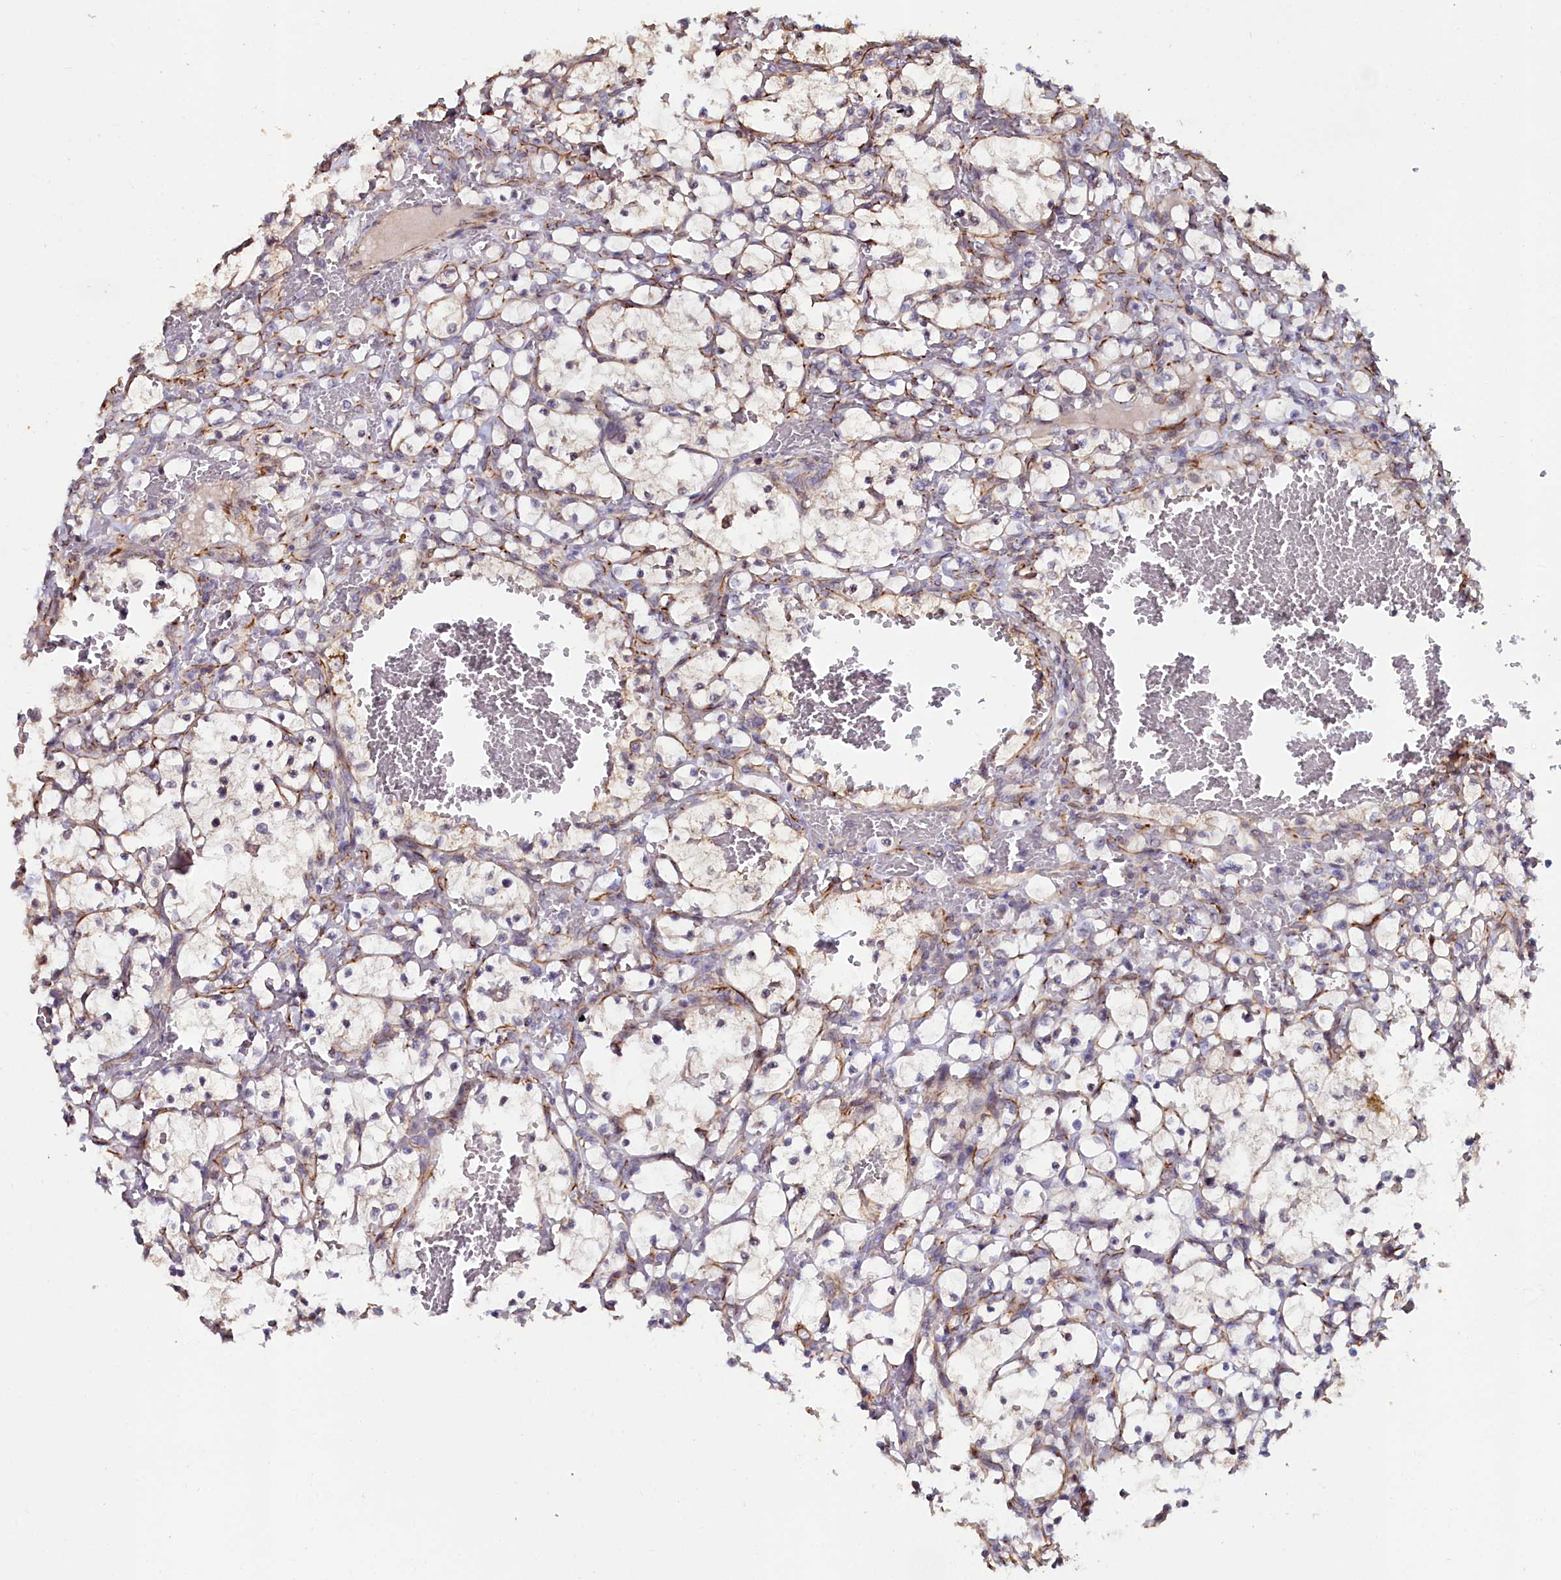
{"staining": {"intensity": "negative", "quantity": "none", "location": "none"}, "tissue": "renal cancer", "cell_type": "Tumor cells", "image_type": "cancer", "snomed": [{"axis": "morphology", "description": "Adenocarcinoma, NOS"}, {"axis": "topography", "description": "Kidney"}], "caption": "Adenocarcinoma (renal) stained for a protein using immunohistochemistry (IHC) exhibits no staining tumor cells.", "gene": "C4orf19", "patient": {"sex": "female", "age": 69}}